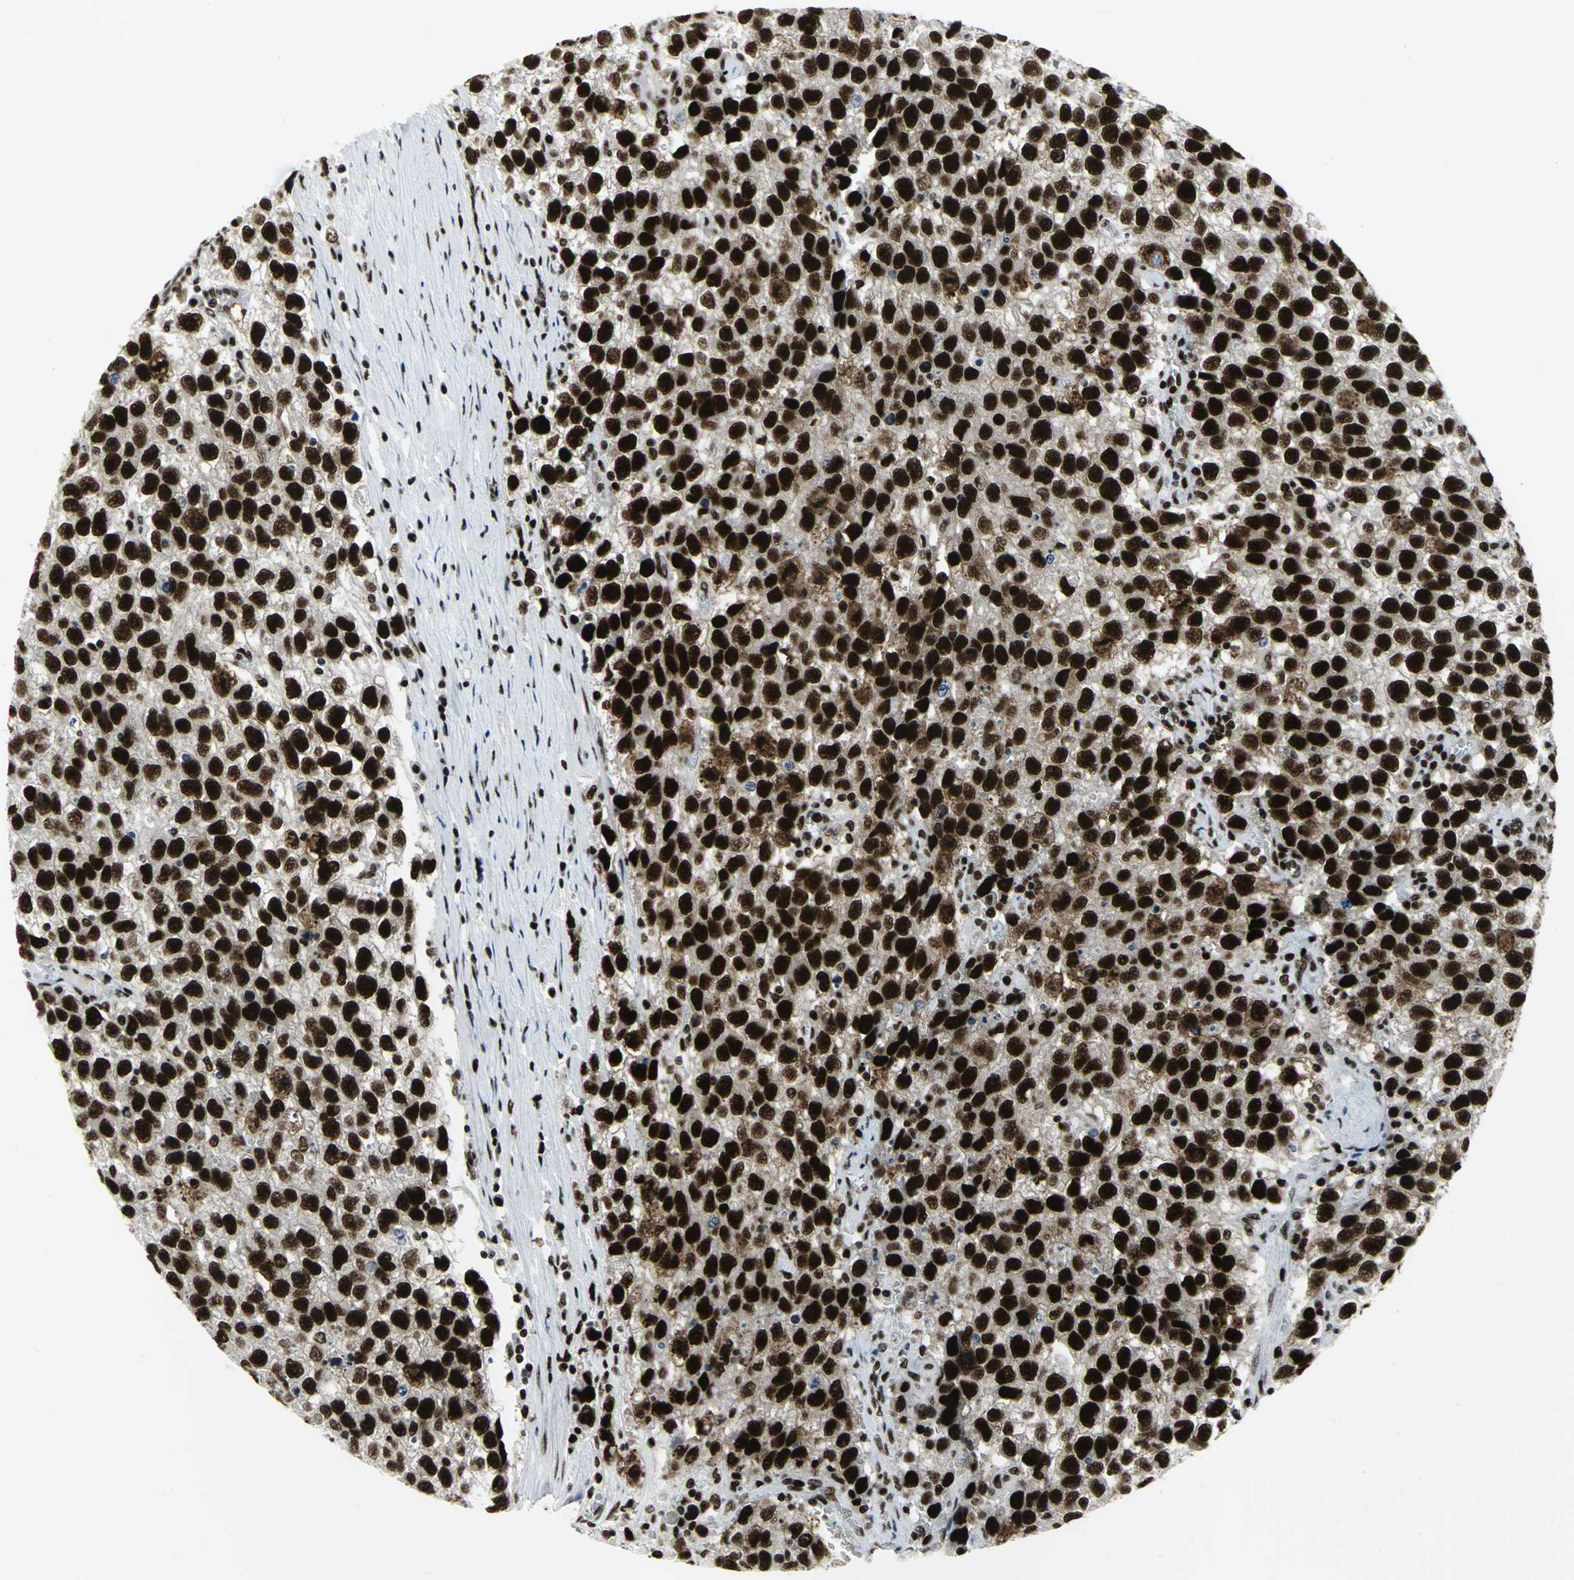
{"staining": {"intensity": "strong", "quantity": ">75%", "location": "cytoplasmic/membranous,nuclear"}, "tissue": "testis cancer", "cell_type": "Tumor cells", "image_type": "cancer", "snomed": [{"axis": "morphology", "description": "Seminoma, NOS"}, {"axis": "topography", "description": "Testis"}], "caption": "Protein staining shows strong cytoplasmic/membranous and nuclear positivity in approximately >75% of tumor cells in testis cancer (seminoma).", "gene": "SMARCA4", "patient": {"sex": "male", "age": 33}}